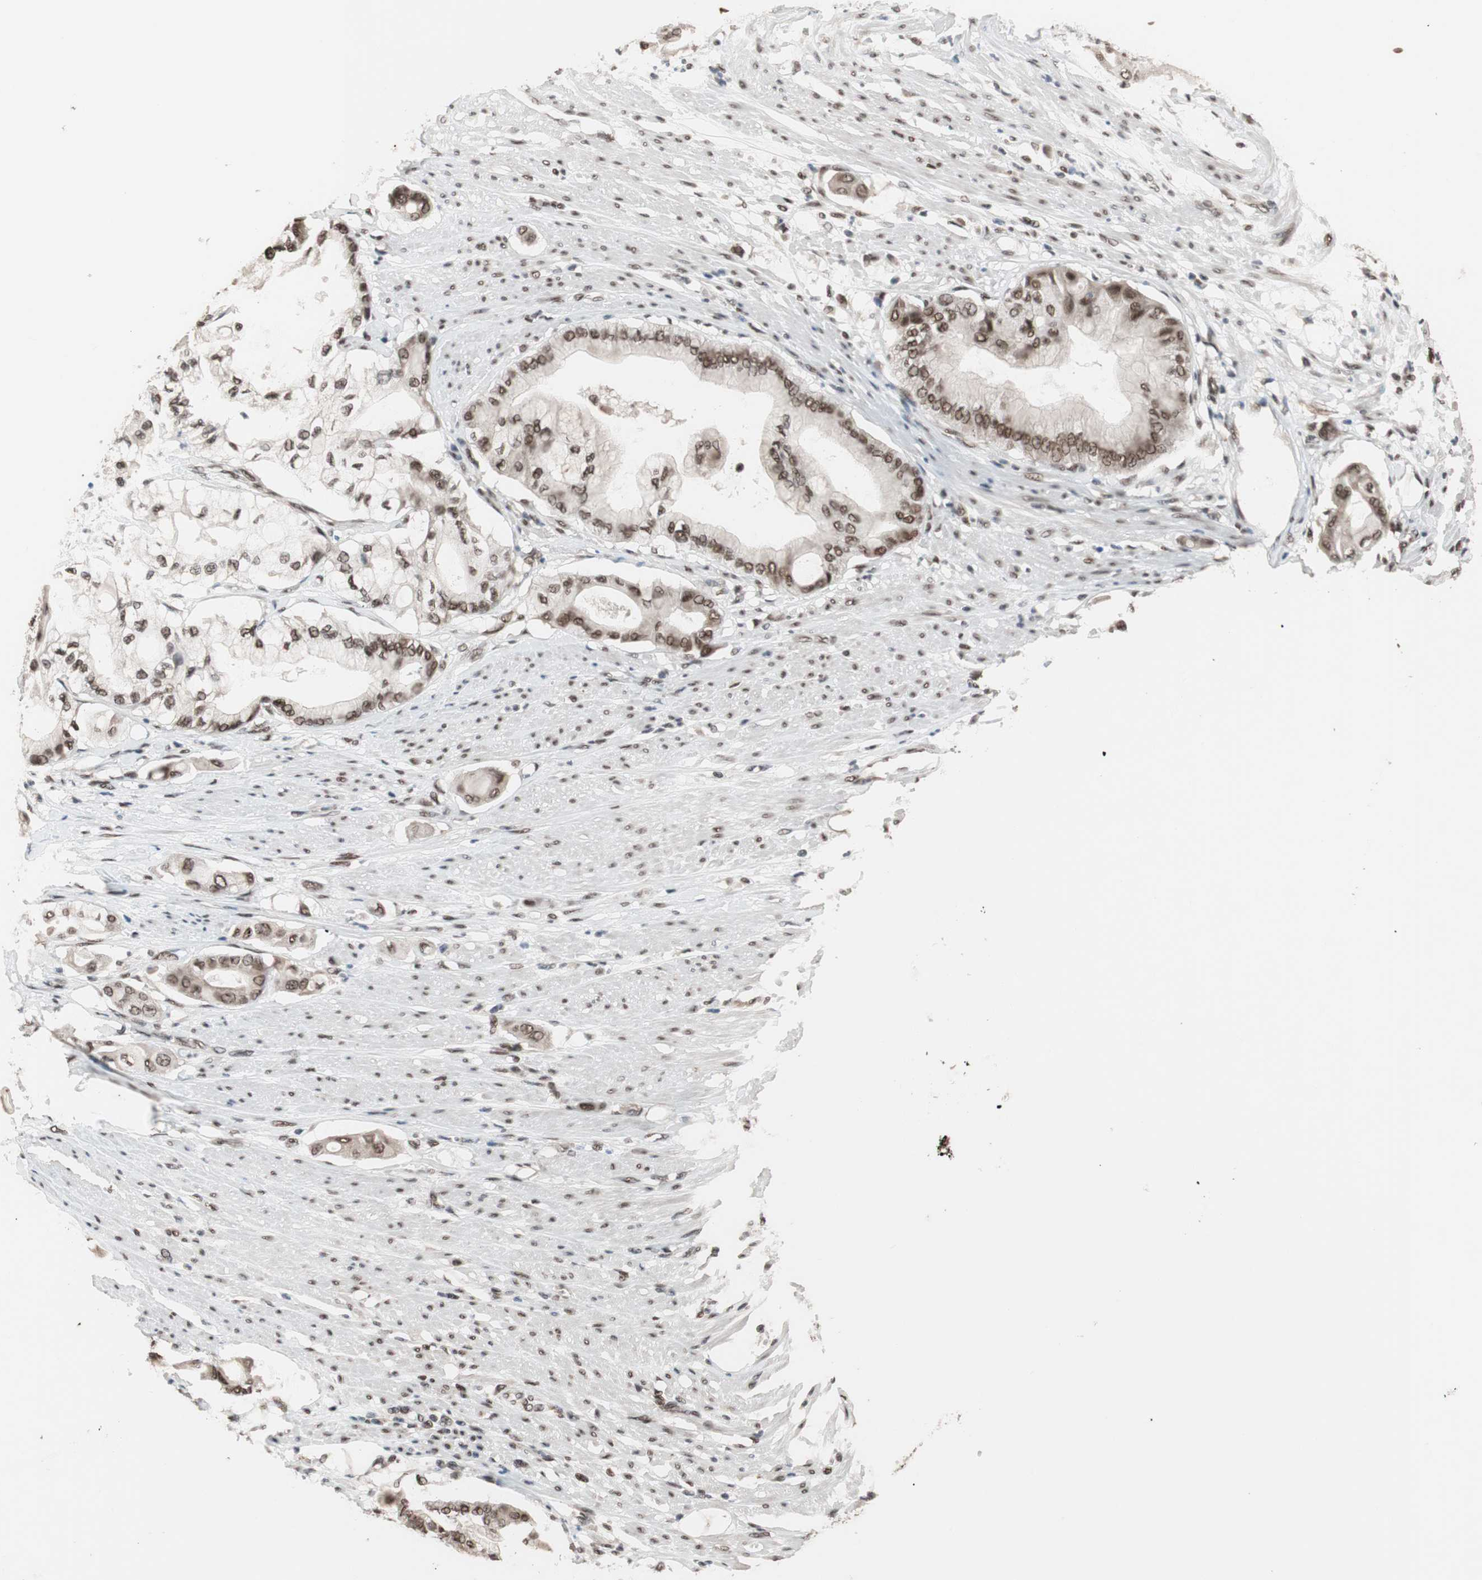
{"staining": {"intensity": "moderate", "quantity": ">75%", "location": "nuclear"}, "tissue": "pancreatic cancer", "cell_type": "Tumor cells", "image_type": "cancer", "snomed": [{"axis": "morphology", "description": "Adenocarcinoma, NOS"}, {"axis": "morphology", "description": "Adenocarcinoma, metastatic, NOS"}, {"axis": "topography", "description": "Lymph node"}, {"axis": "topography", "description": "Pancreas"}, {"axis": "topography", "description": "Duodenum"}], "caption": "Pancreatic metastatic adenocarcinoma stained with a protein marker demonstrates moderate staining in tumor cells.", "gene": "CHAMP1", "patient": {"sex": "female", "age": 64}}